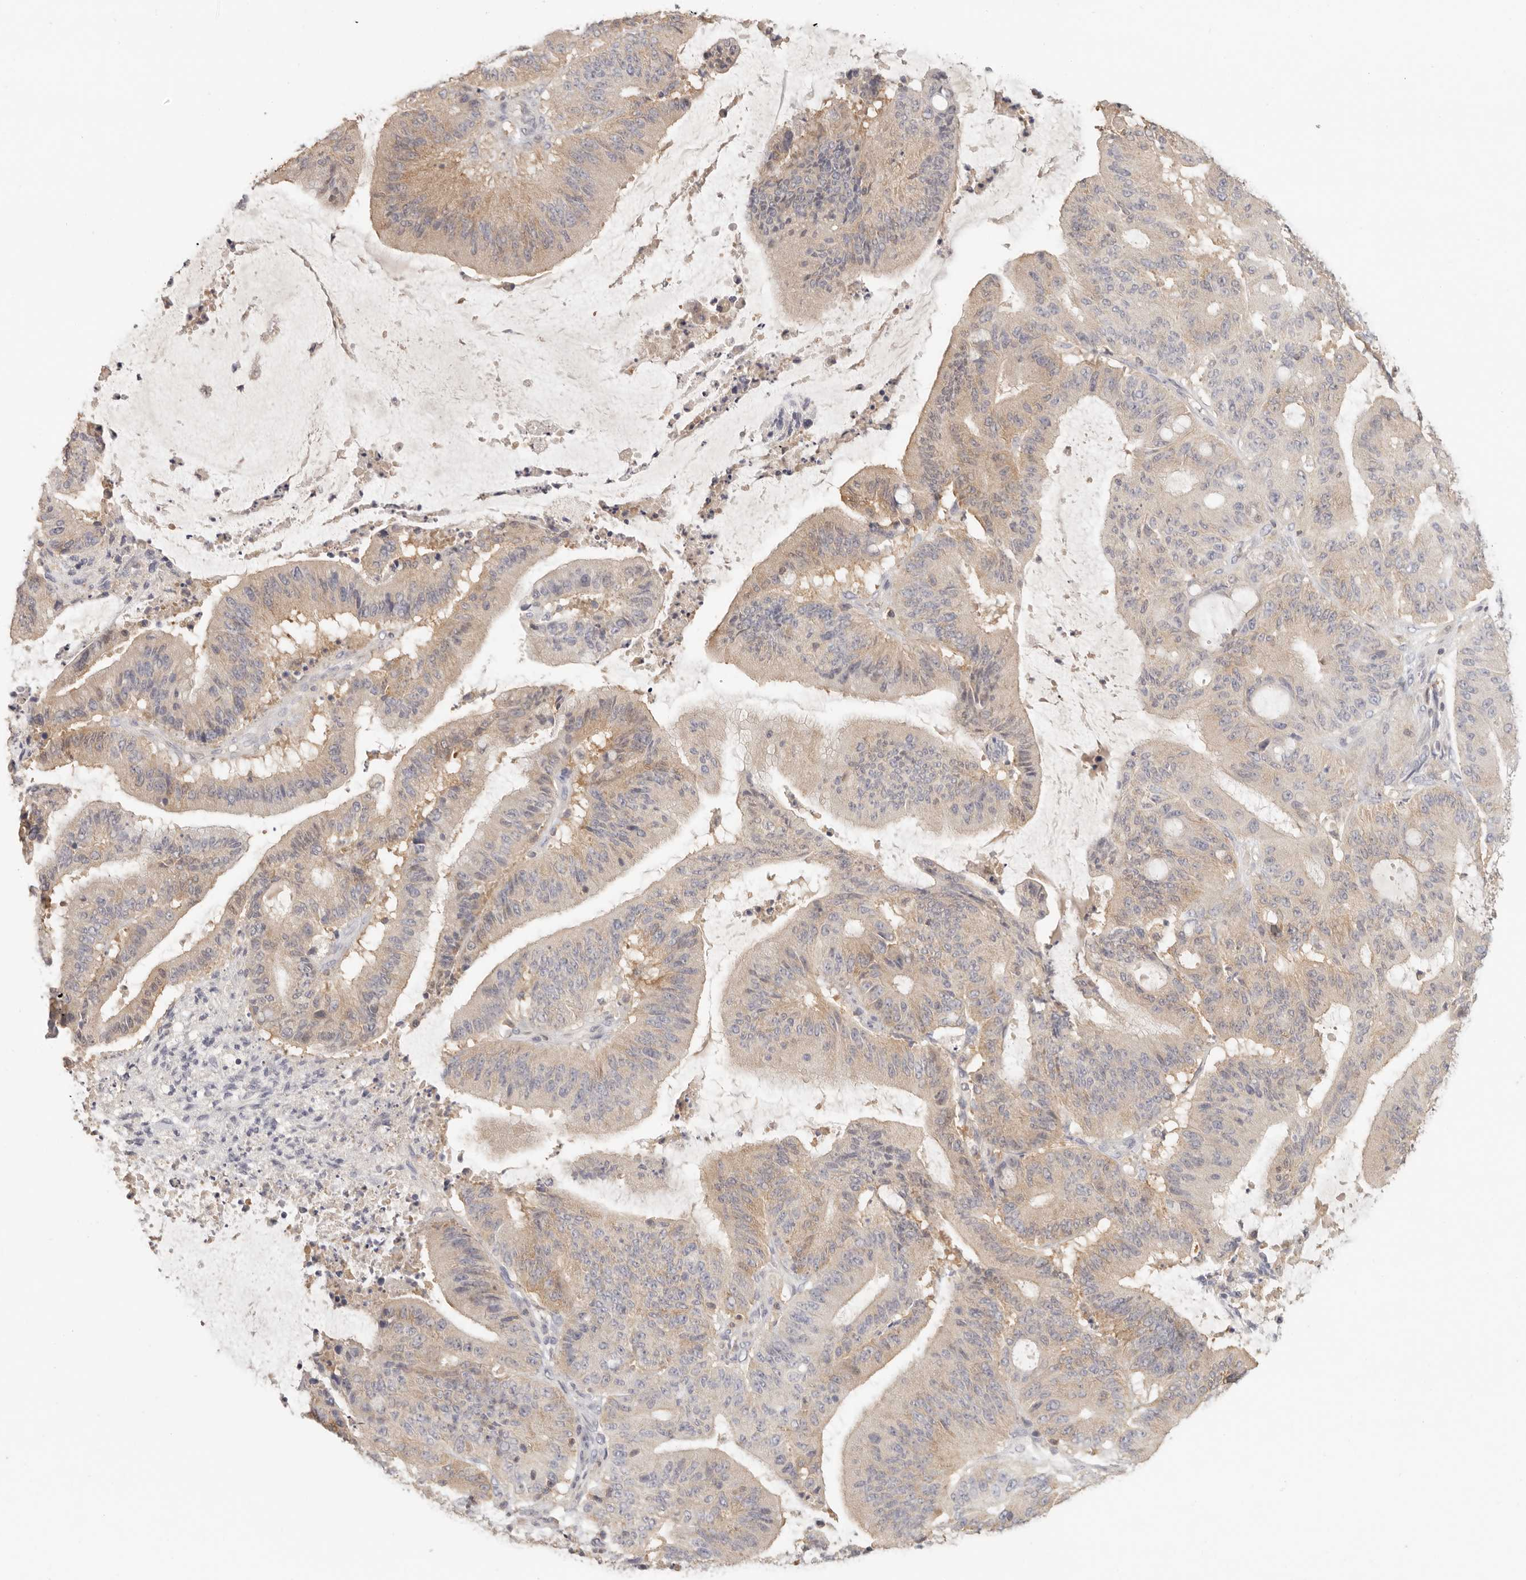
{"staining": {"intensity": "weak", "quantity": ">75%", "location": "cytoplasmic/membranous"}, "tissue": "liver cancer", "cell_type": "Tumor cells", "image_type": "cancer", "snomed": [{"axis": "morphology", "description": "Normal tissue, NOS"}, {"axis": "morphology", "description": "Cholangiocarcinoma"}, {"axis": "topography", "description": "Liver"}, {"axis": "topography", "description": "Peripheral nerve tissue"}], "caption": "Human liver cholangiocarcinoma stained for a protein (brown) demonstrates weak cytoplasmic/membranous positive expression in approximately >75% of tumor cells.", "gene": "CSK", "patient": {"sex": "female", "age": 73}}